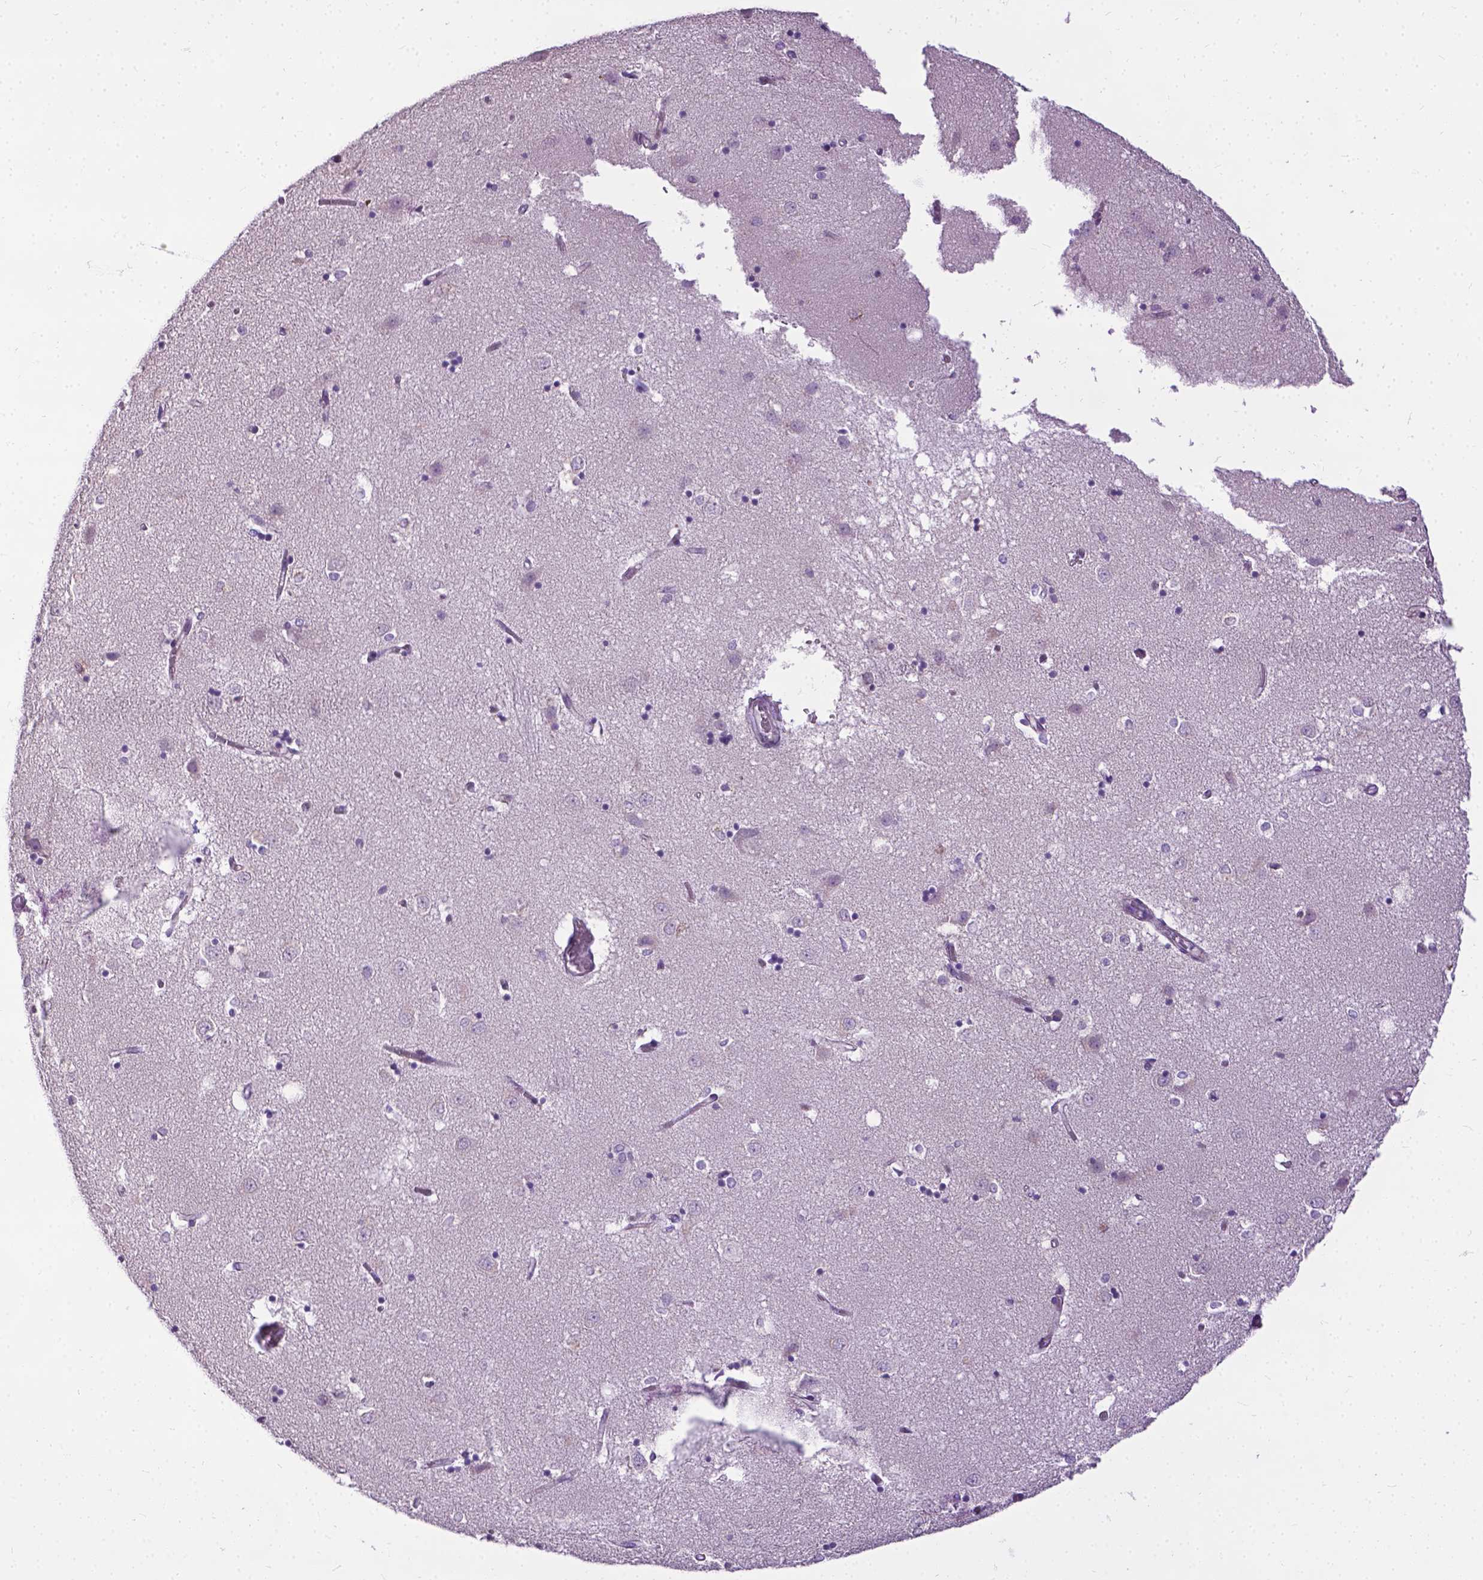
{"staining": {"intensity": "negative", "quantity": "none", "location": "none"}, "tissue": "caudate", "cell_type": "Glial cells", "image_type": "normal", "snomed": [{"axis": "morphology", "description": "Normal tissue, NOS"}, {"axis": "topography", "description": "Lateral ventricle wall"}], "caption": "Human caudate stained for a protein using immunohistochemistry exhibits no positivity in glial cells.", "gene": "JAK3", "patient": {"sex": "male", "age": 54}}